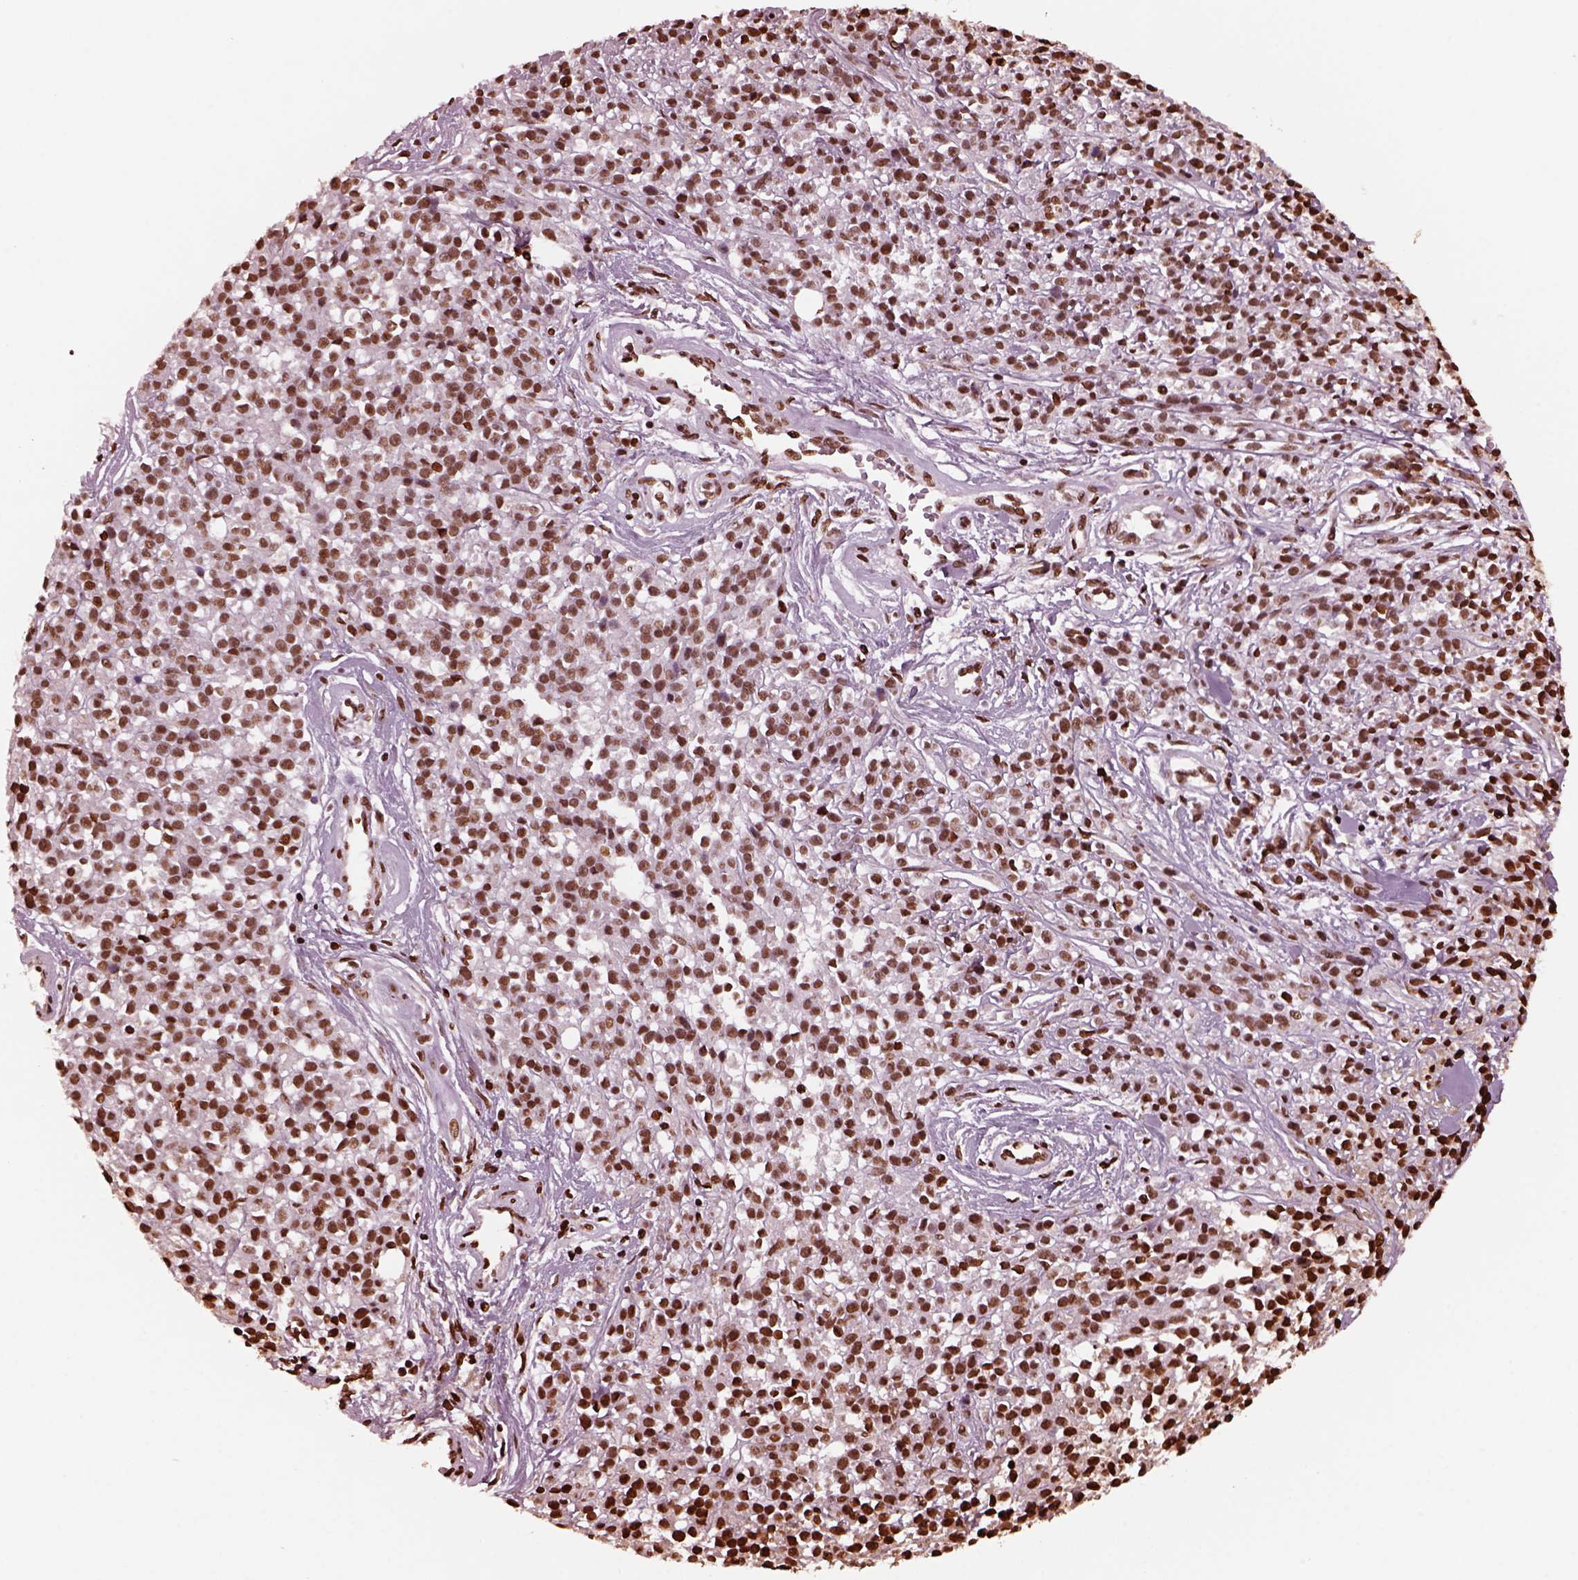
{"staining": {"intensity": "strong", "quantity": ">75%", "location": "nuclear"}, "tissue": "melanoma", "cell_type": "Tumor cells", "image_type": "cancer", "snomed": [{"axis": "morphology", "description": "Malignant melanoma, NOS"}, {"axis": "topography", "description": "Skin"}, {"axis": "topography", "description": "Skin of trunk"}], "caption": "Immunohistochemical staining of human melanoma exhibits high levels of strong nuclear protein positivity in about >75% of tumor cells.", "gene": "NSD1", "patient": {"sex": "male", "age": 74}}